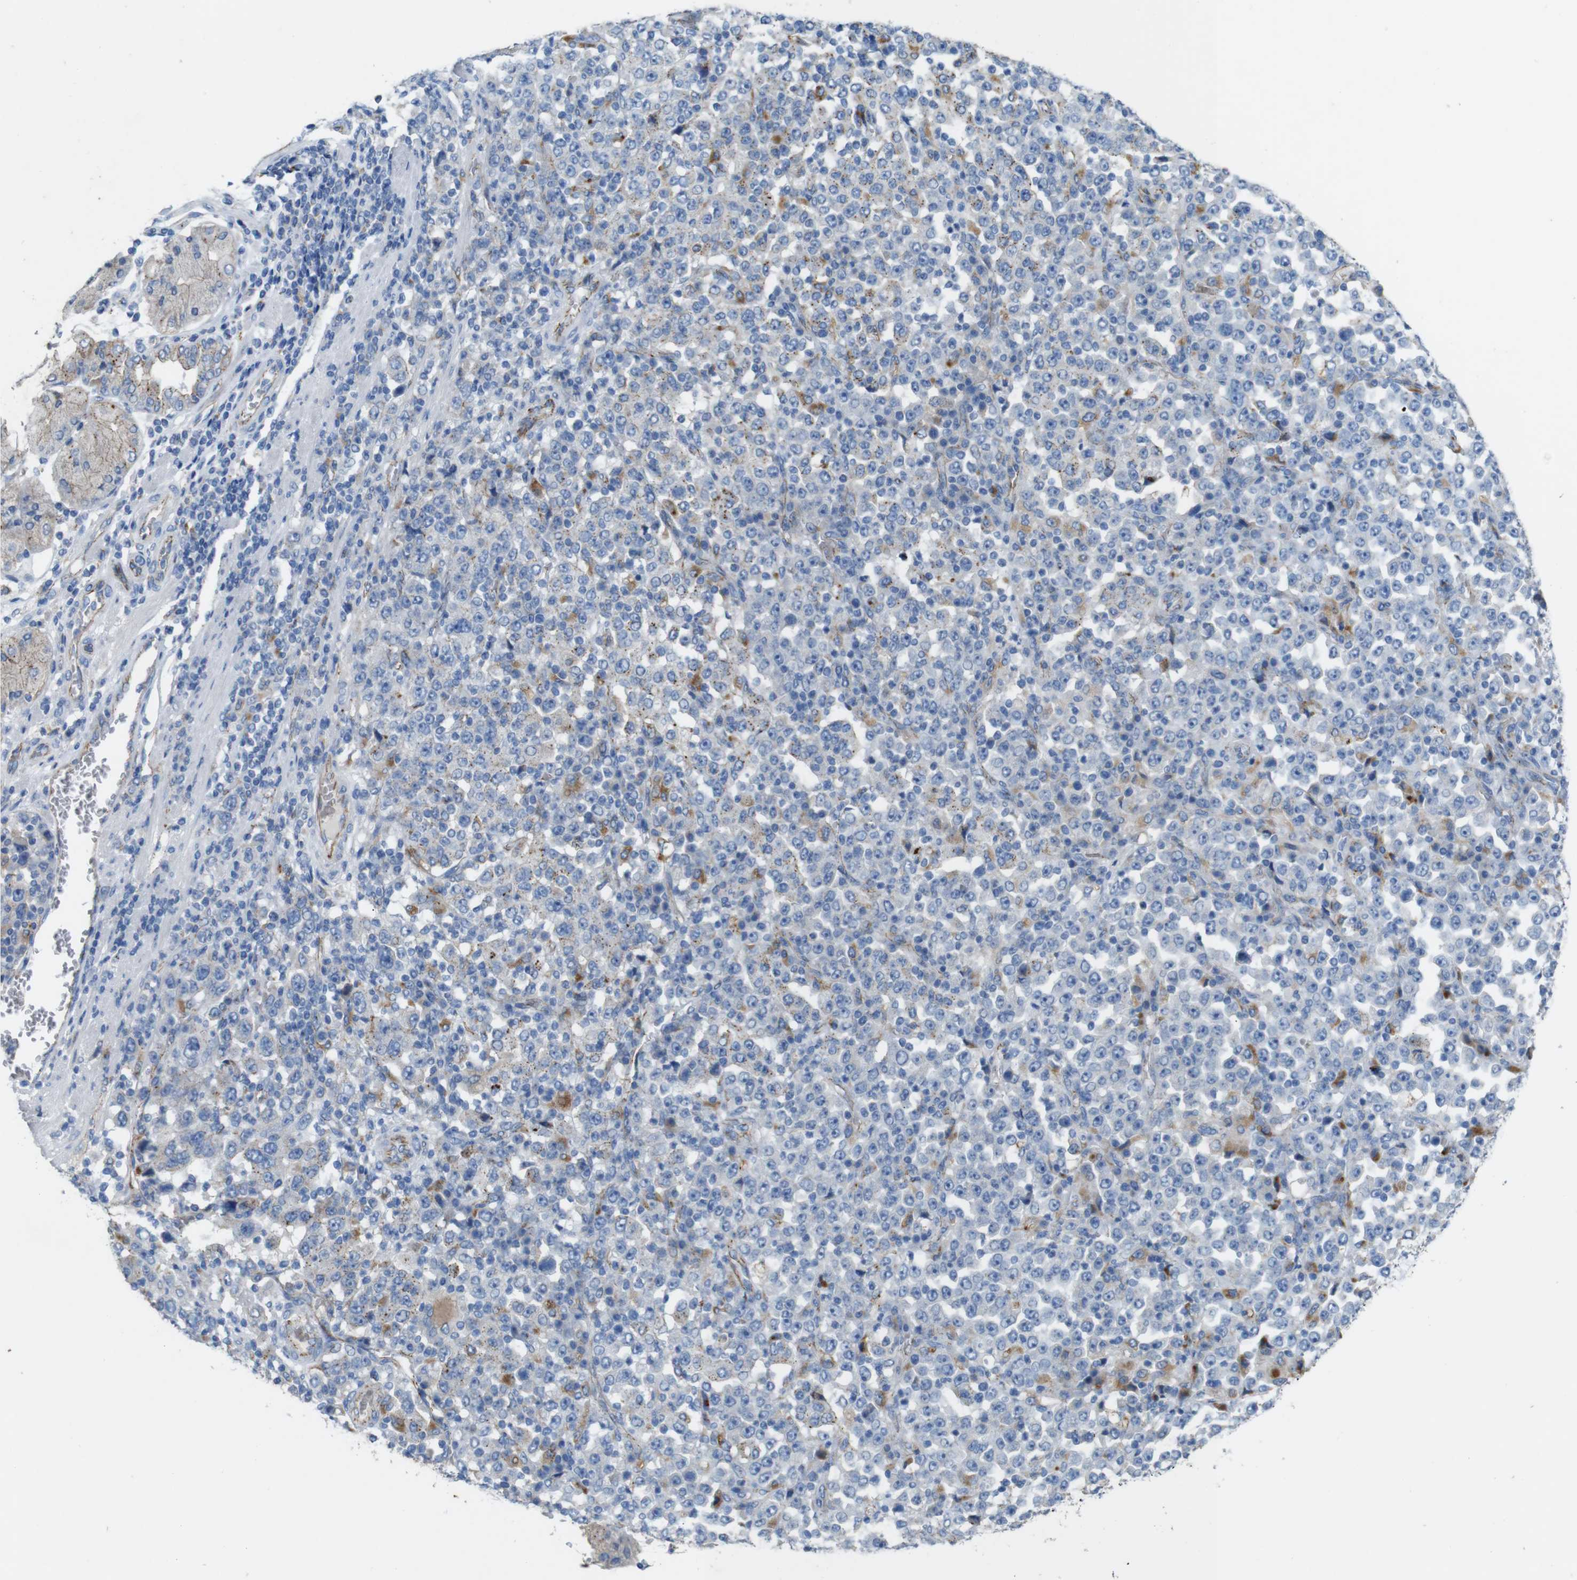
{"staining": {"intensity": "negative", "quantity": "none", "location": "none"}, "tissue": "stomach cancer", "cell_type": "Tumor cells", "image_type": "cancer", "snomed": [{"axis": "morphology", "description": "Normal tissue, NOS"}, {"axis": "morphology", "description": "Adenocarcinoma, NOS"}, {"axis": "topography", "description": "Stomach, upper"}, {"axis": "topography", "description": "Stomach"}], "caption": "Tumor cells are negative for protein expression in human stomach adenocarcinoma.", "gene": "NHLRC3", "patient": {"sex": "male", "age": 59}}